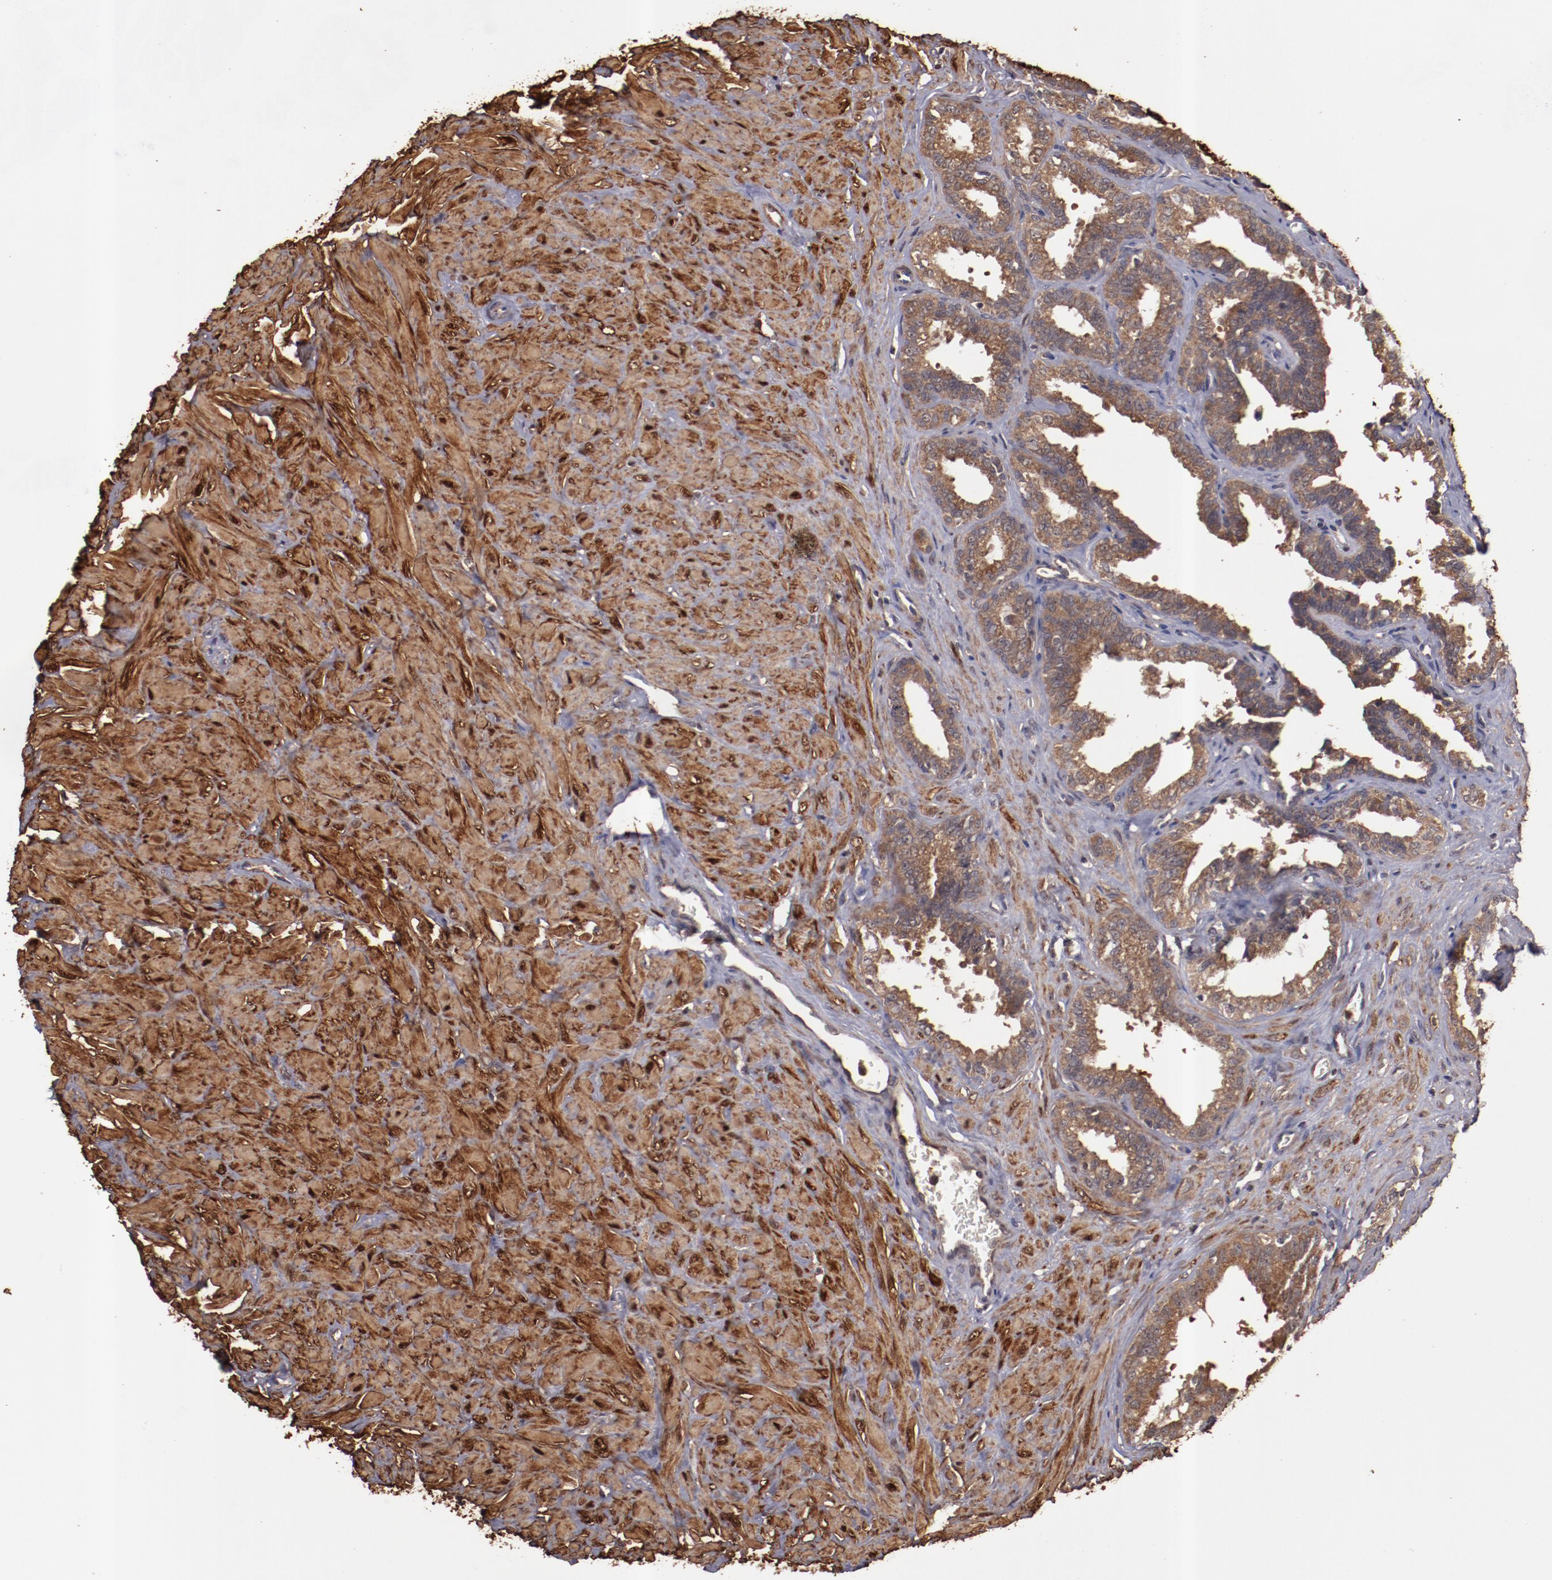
{"staining": {"intensity": "moderate", "quantity": ">75%", "location": "cytoplasmic/membranous"}, "tissue": "seminal vesicle", "cell_type": "Glandular cells", "image_type": "normal", "snomed": [{"axis": "morphology", "description": "Normal tissue, NOS"}, {"axis": "topography", "description": "Seminal veicle"}], "caption": "Brown immunohistochemical staining in unremarkable human seminal vesicle demonstrates moderate cytoplasmic/membranous expression in approximately >75% of glandular cells. The staining is performed using DAB brown chromogen to label protein expression. The nuclei are counter-stained blue using hematoxylin.", "gene": "TXNDC16", "patient": {"sex": "male", "age": 26}}